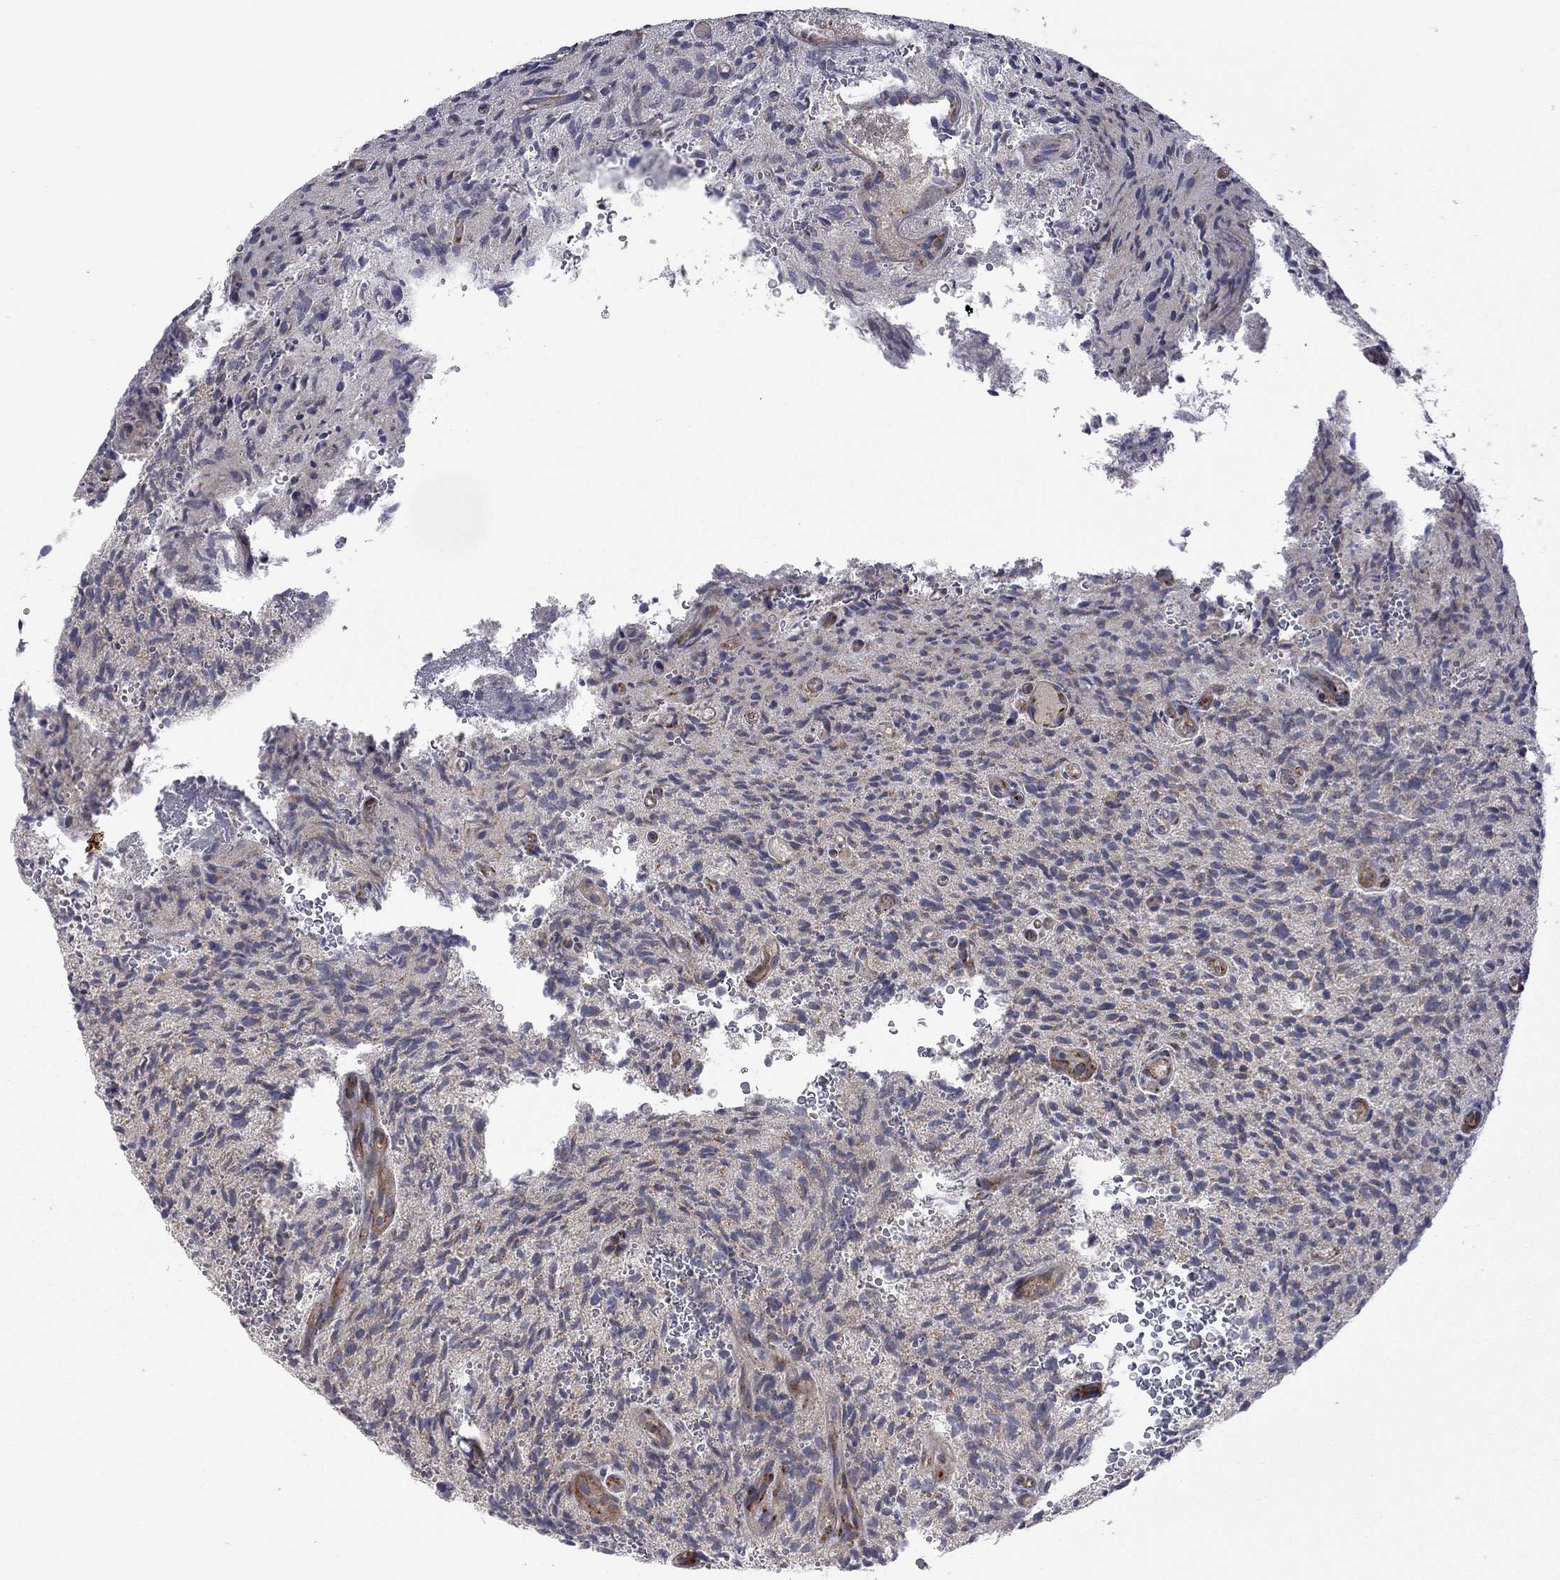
{"staining": {"intensity": "negative", "quantity": "none", "location": "none"}, "tissue": "glioma", "cell_type": "Tumor cells", "image_type": "cancer", "snomed": [{"axis": "morphology", "description": "Glioma, malignant, High grade"}, {"axis": "topography", "description": "Brain"}], "caption": "An immunohistochemistry micrograph of malignant glioma (high-grade) is shown. There is no staining in tumor cells of malignant glioma (high-grade).", "gene": "EXOC3L2", "patient": {"sex": "male", "age": 64}}